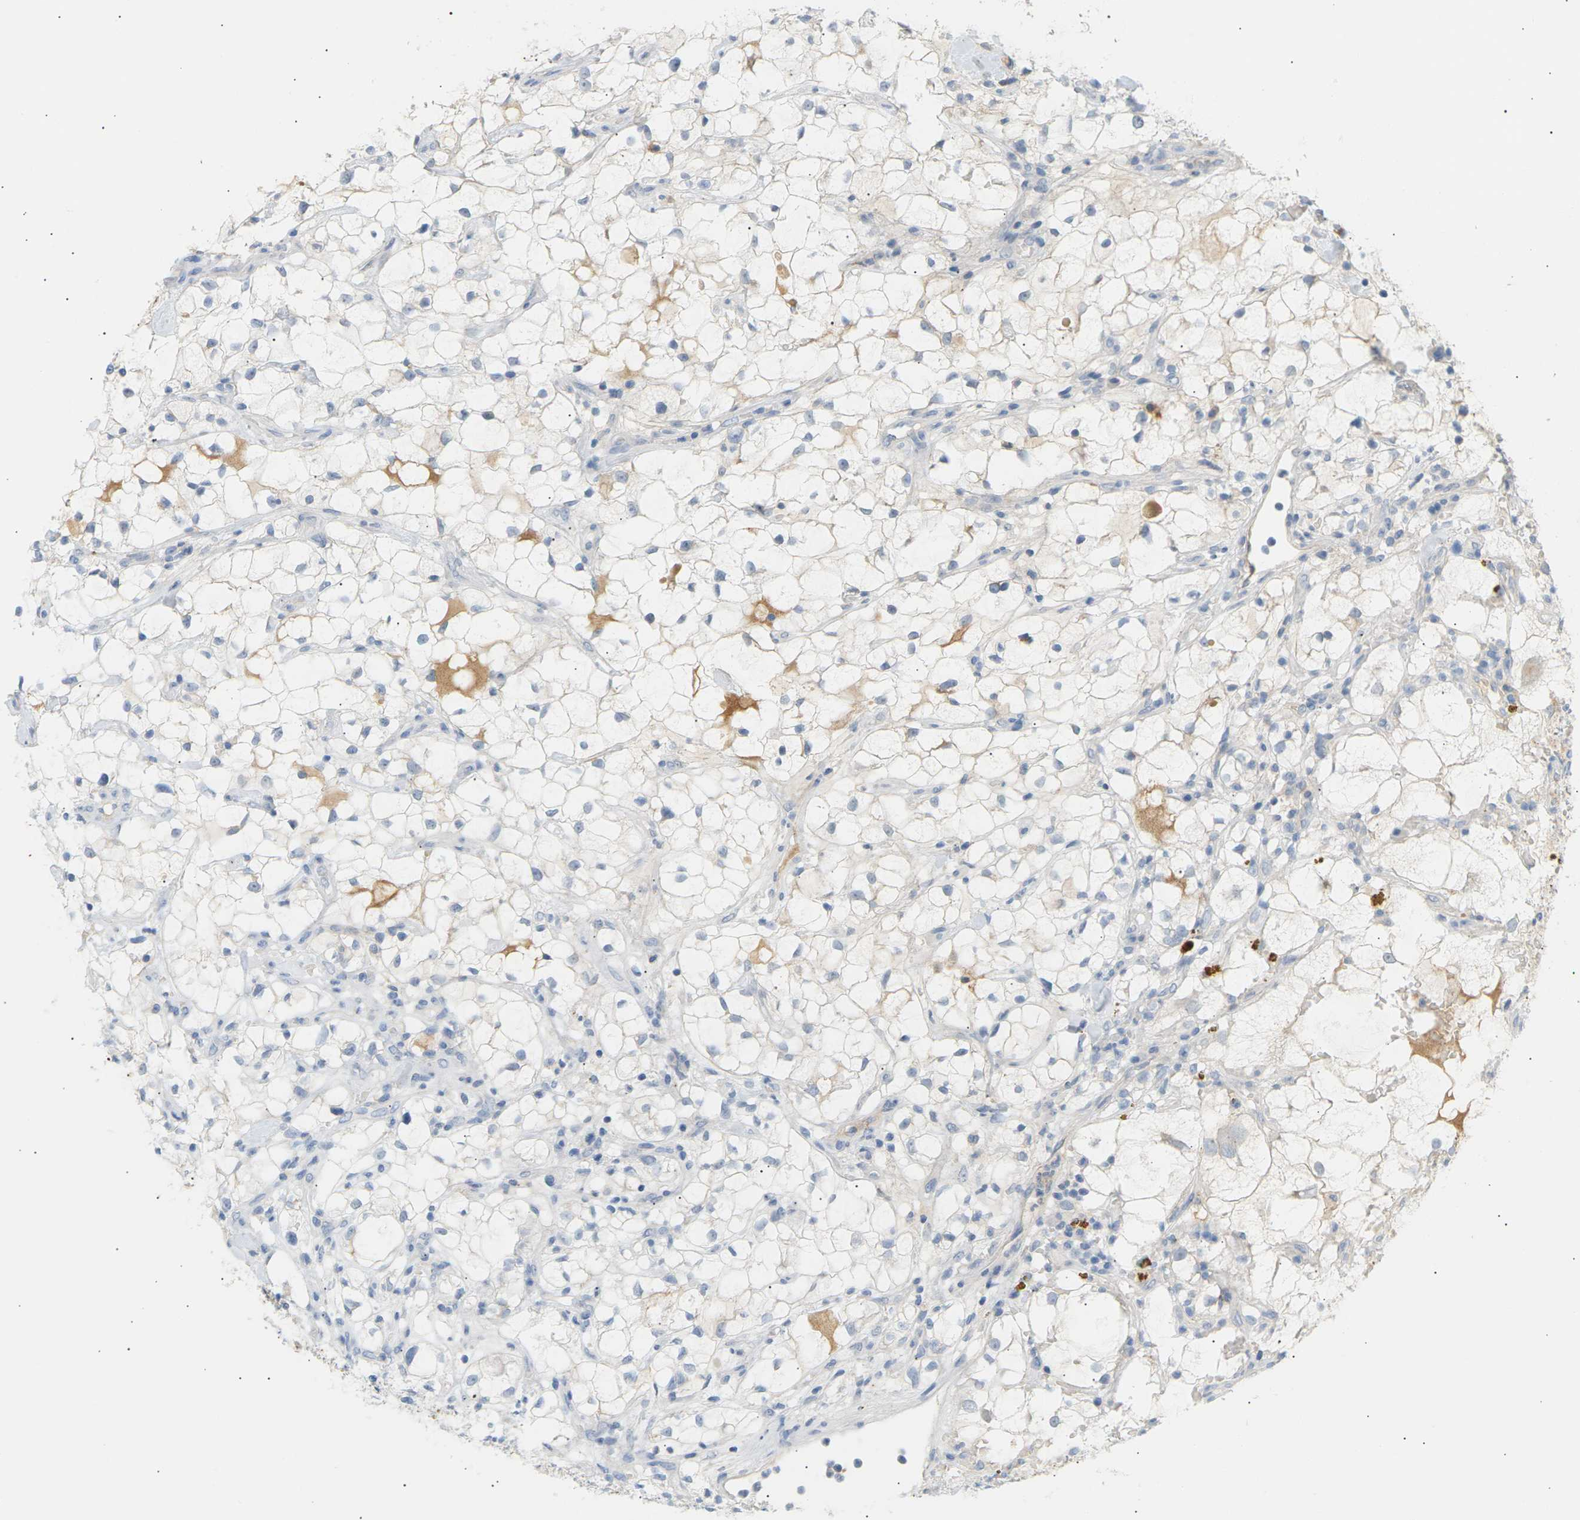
{"staining": {"intensity": "negative", "quantity": "none", "location": "none"}, "tissue": "renal cancer", "cell_type": "Tumor cells", "image_type": "cancer", "snomed": [{"axis": "morphology", "description": "Adenocarcinoma, NOS"}, {"axis": "topography", "description": "Kidney"}], "caption": "Immunohistochemical staining of adenocarcinoma (renal) reveals no significant positivity in tumor cells.", "gene": "CLU", "patient": {"sex": "female", "age": 60}}